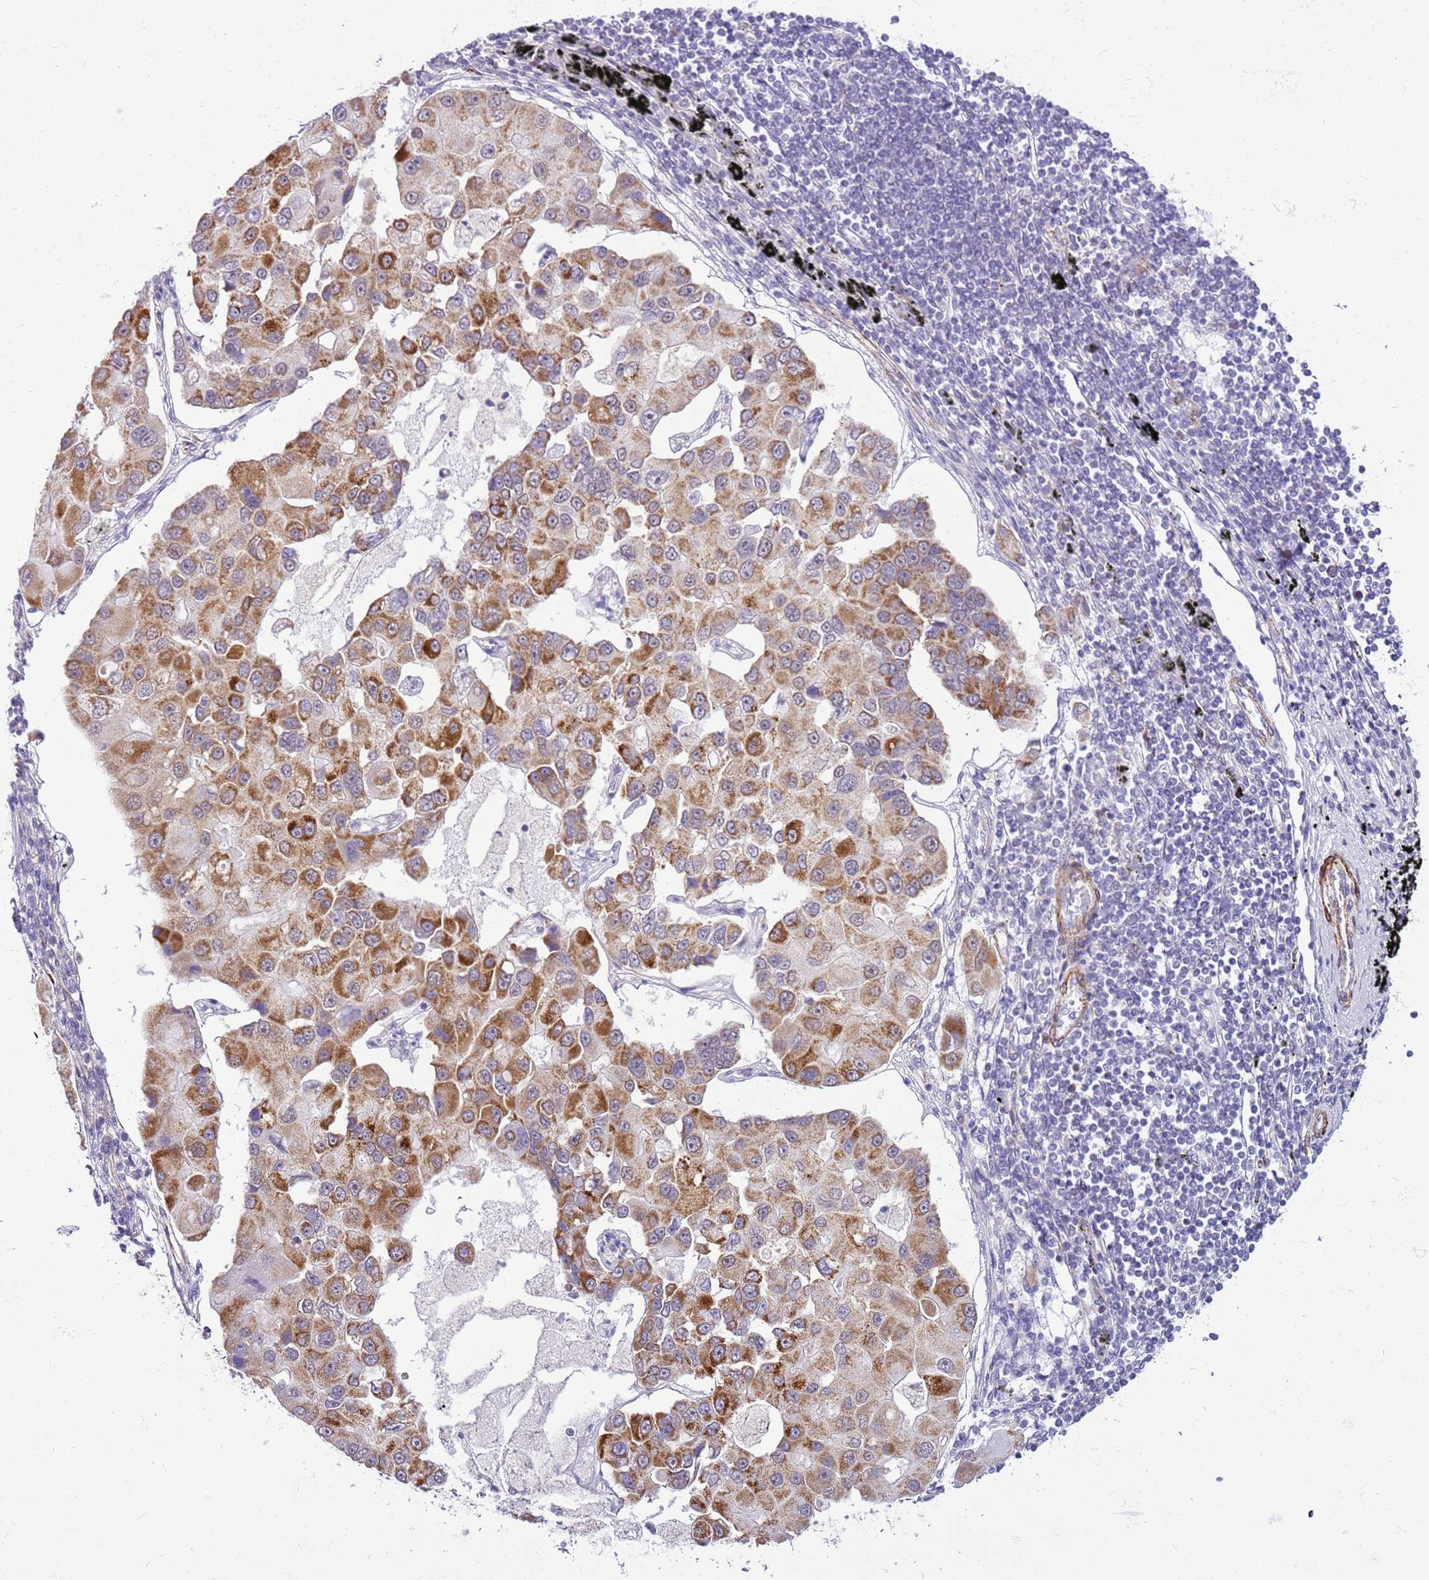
{"staining": {"intensity": "moderate", "quantity": ">75%", "location": "cytoplasmic/membranous"}, "tissue": "lung cancer", "cell_type": "Tumor cells", "image_type": "cancer", "snomed": [{"axis": "morphology", "description": "Adenocarcinoma, NOS"}, {"axis": "topography", "description": "Lung"}], "caption": "Protein staining of lung cancer (adenocarcinoma) tissue shows moderate cytoplasmic/membranous staining in about >75% of tumor cells.", "gene": "SMIM4", "patient": {"sex": "female", "age": 54}}